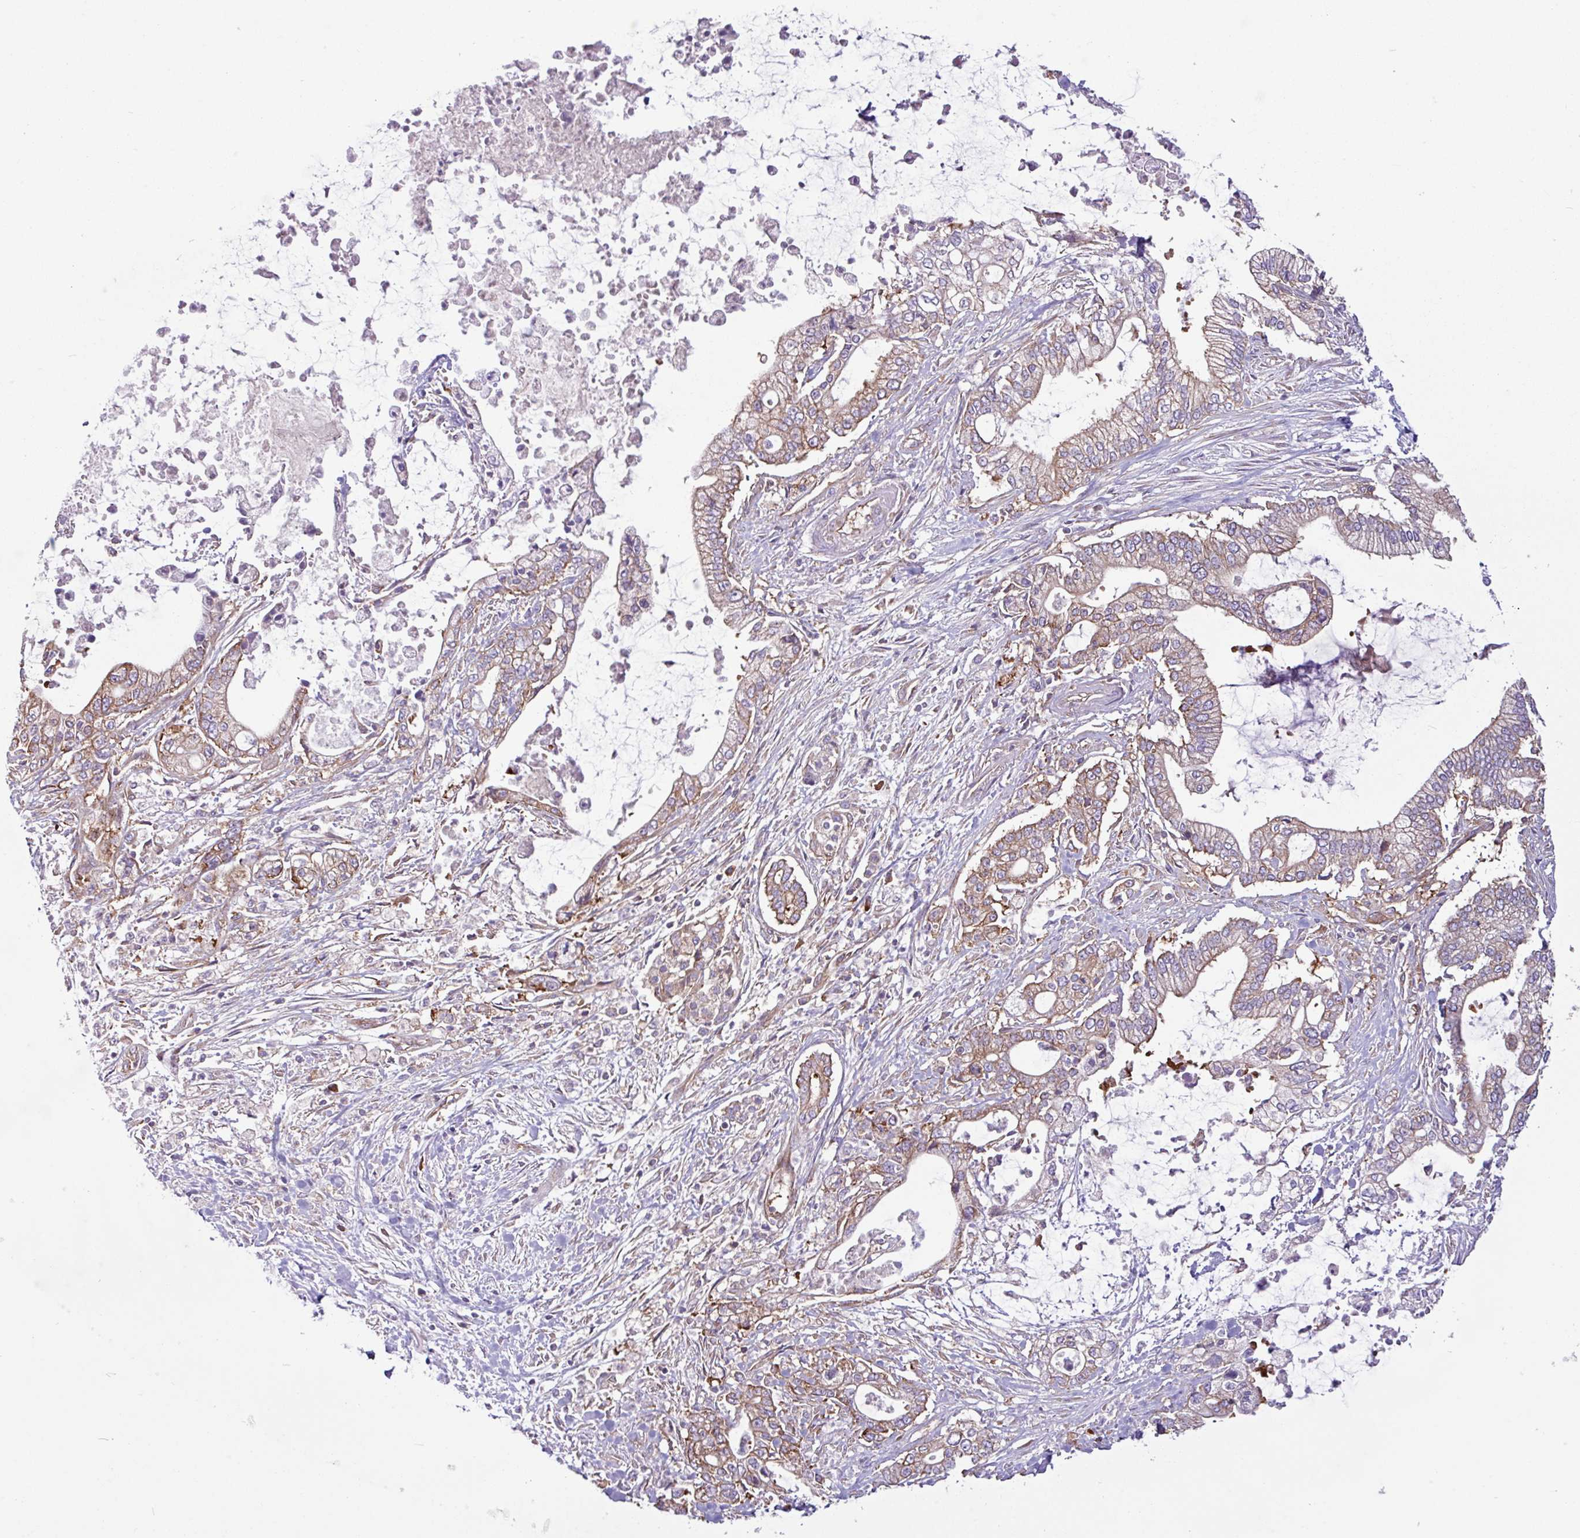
{"staining": {"intensity": "moderate", "quantity": ">75%", "location": "cytoplasmic/membranous"}, "tissue": "pancreatic cancer", "cell_type": "Tumor cells", "image_type": "cancer", "snomed": [{"axis": "morphology", "description": "Adenocarcinoma, NOS"}, {"axis": "topography", "description": "Pancreas"}], "caption": "Pancreatic cancer stained for a protein (brown) exhibits moderate cytoplasmic/membranous positive staining in approximately >75% of tumor cells.", "gene": "MROH2A", "patient": {"sex": "male", "age": 69}}